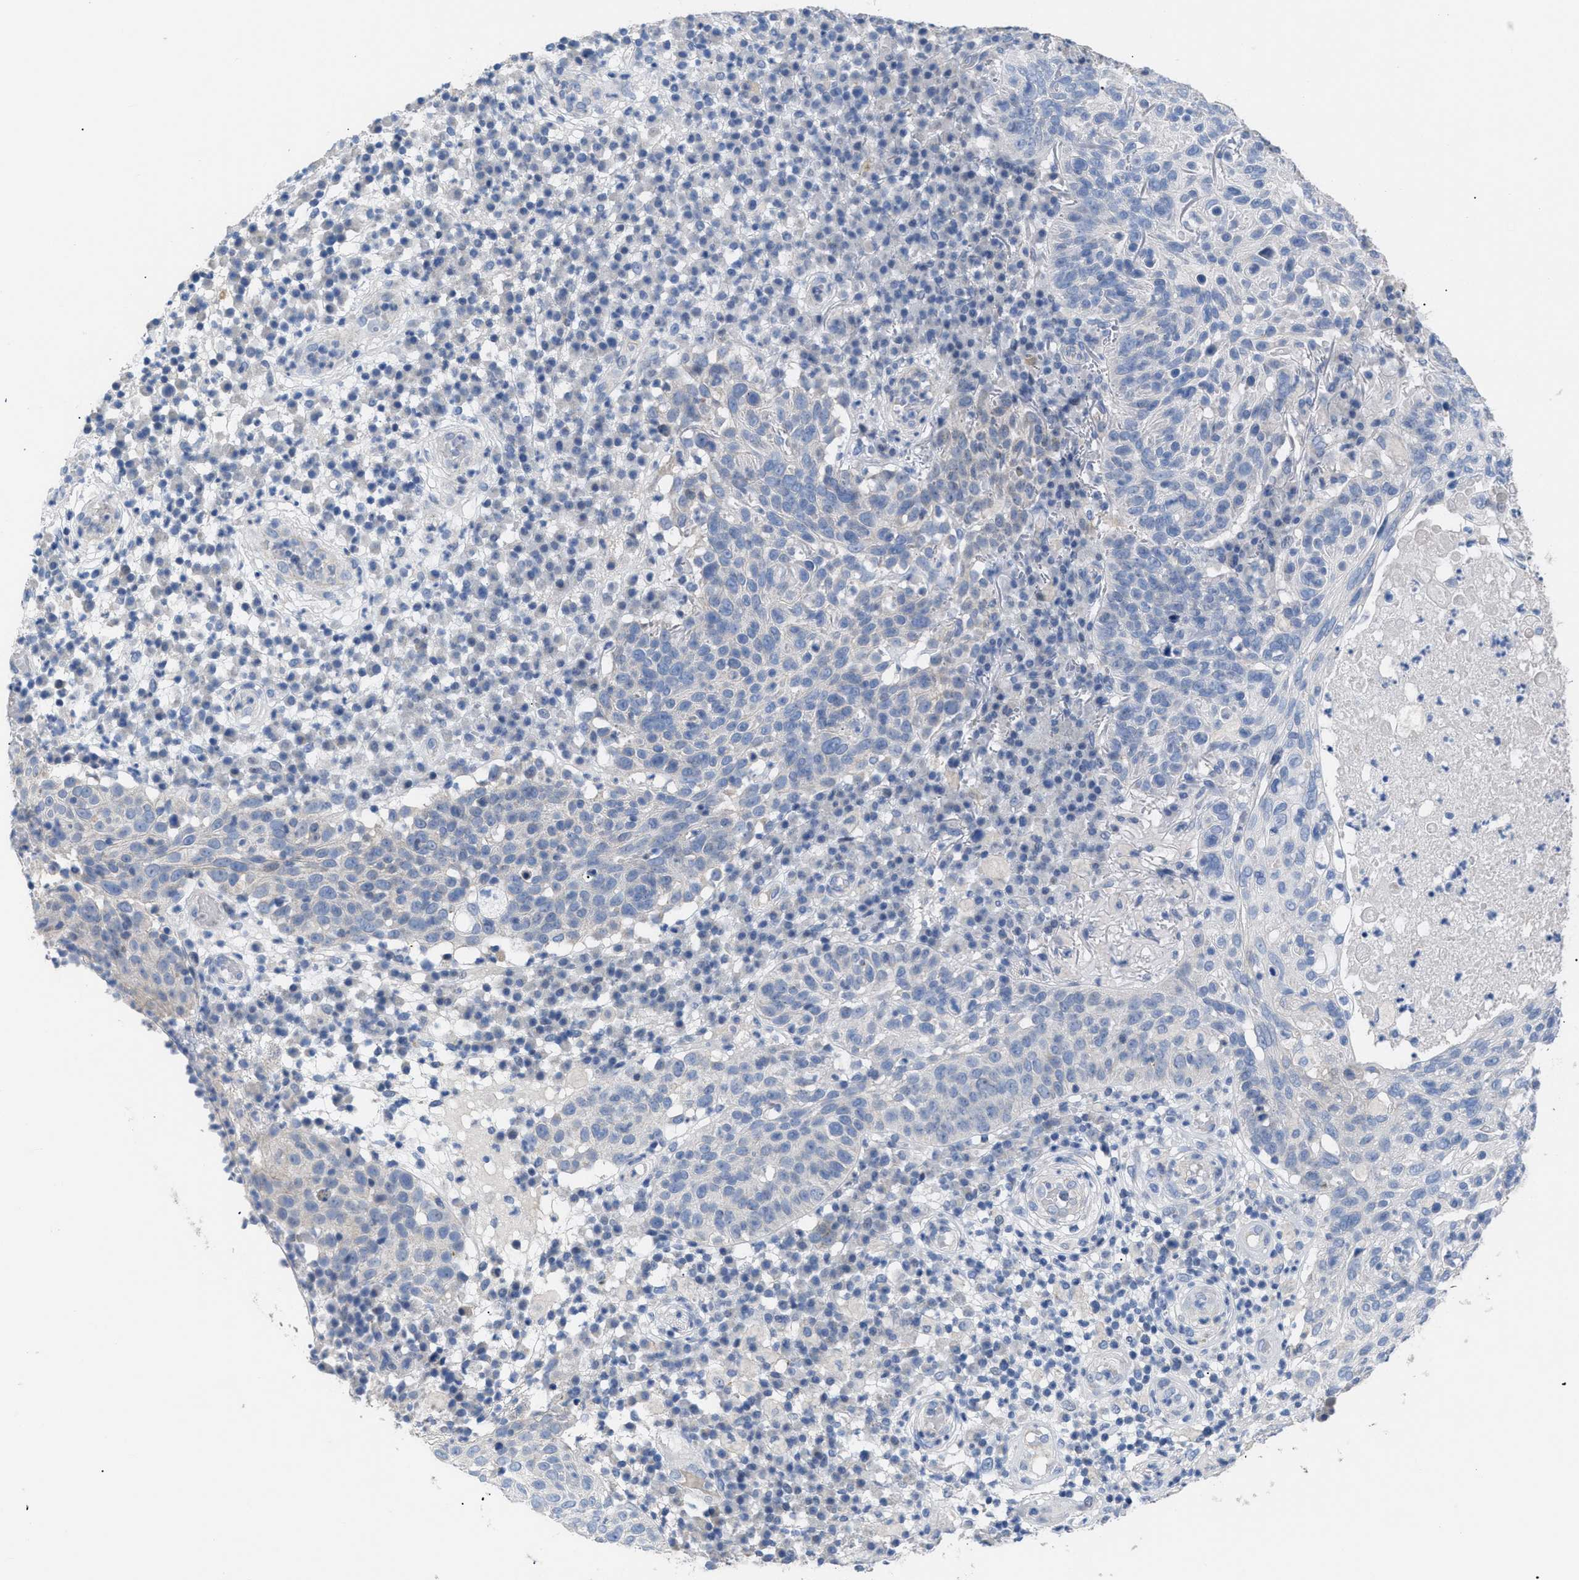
{"staining": {"intensity": "negative", "quantity": "none", "location": "none"}, "tissue": "skin cancer", "cell_type": "Tumor cells", "image_type": "cancer", "snomed": [{"axis": "morphology", "description": "Squamous cell carcinoma in situ, NOS"}, {"axis": "morphology", "description": "Squamous cell carcinoma, NOS"}, {"axis": "topography", "description": "Skin"}], "caption": "High power microscopy micrograph of an IHC photomicrograph of skin cancer, revealing no significant staining in tumor cells. (Stains: DAB IHC with hematoxylin counter stain, Microscopy: brightfield microscopy at high magnification).", "gene": "CAV3", "patient": {"sex": "male", "age": 93}}